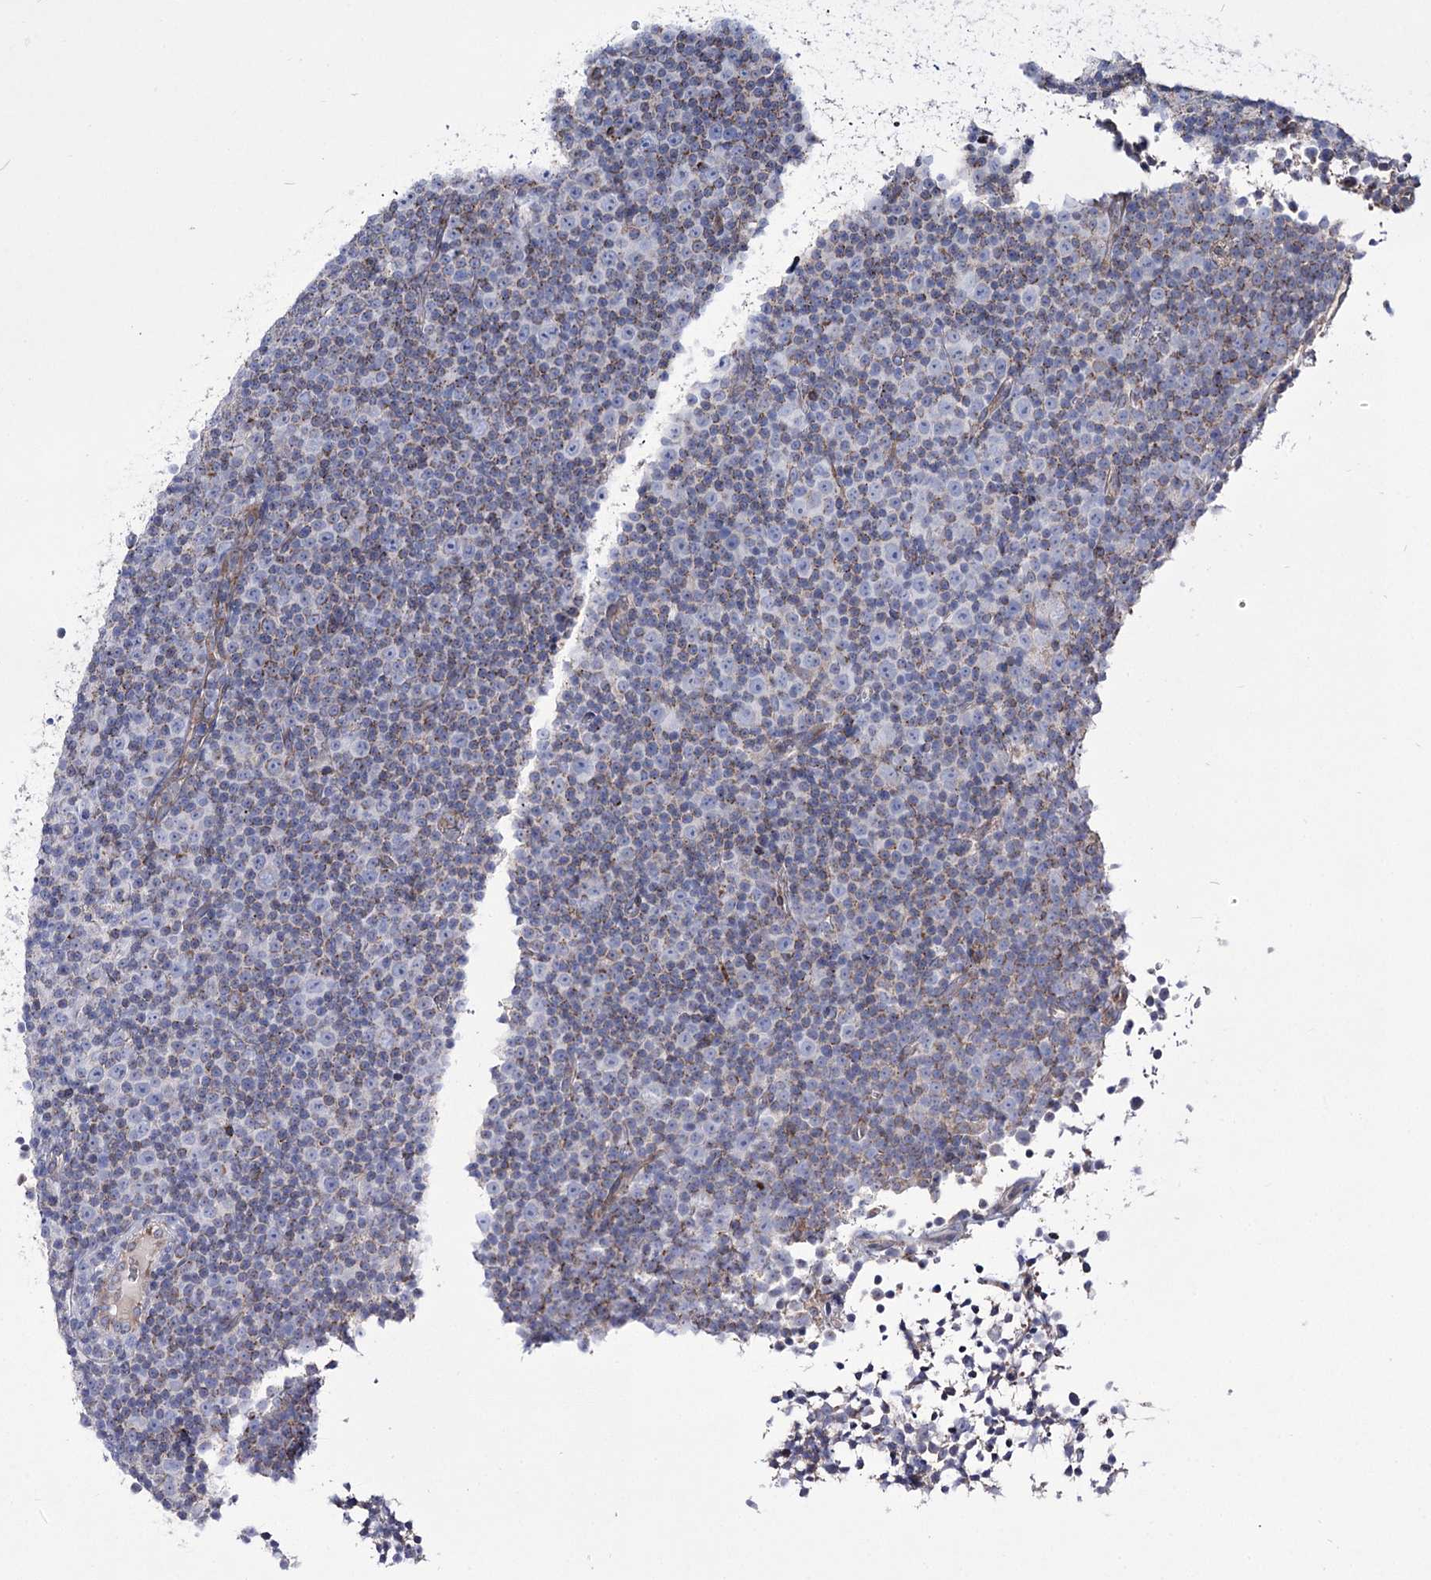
{"staining": {"intensity": "negative", "quantity": "none", "location": "none"}, "tissue": "lymphoma", "cell_type": "Tumor cells", "image_type": "cancer", "snomed": [{"axis": "morphology", "description": "Malignant lymphoma, non-Hodgkin's type, Low grade"}, {"axis": "topography", "description": "Lymph node"}], "caption": "Lymphoma was stained to show a protein in brown. There is no significant expression in tumor cells.", "gene": "OSBPL5", "patient": {"sex": "female", "age": 67}}